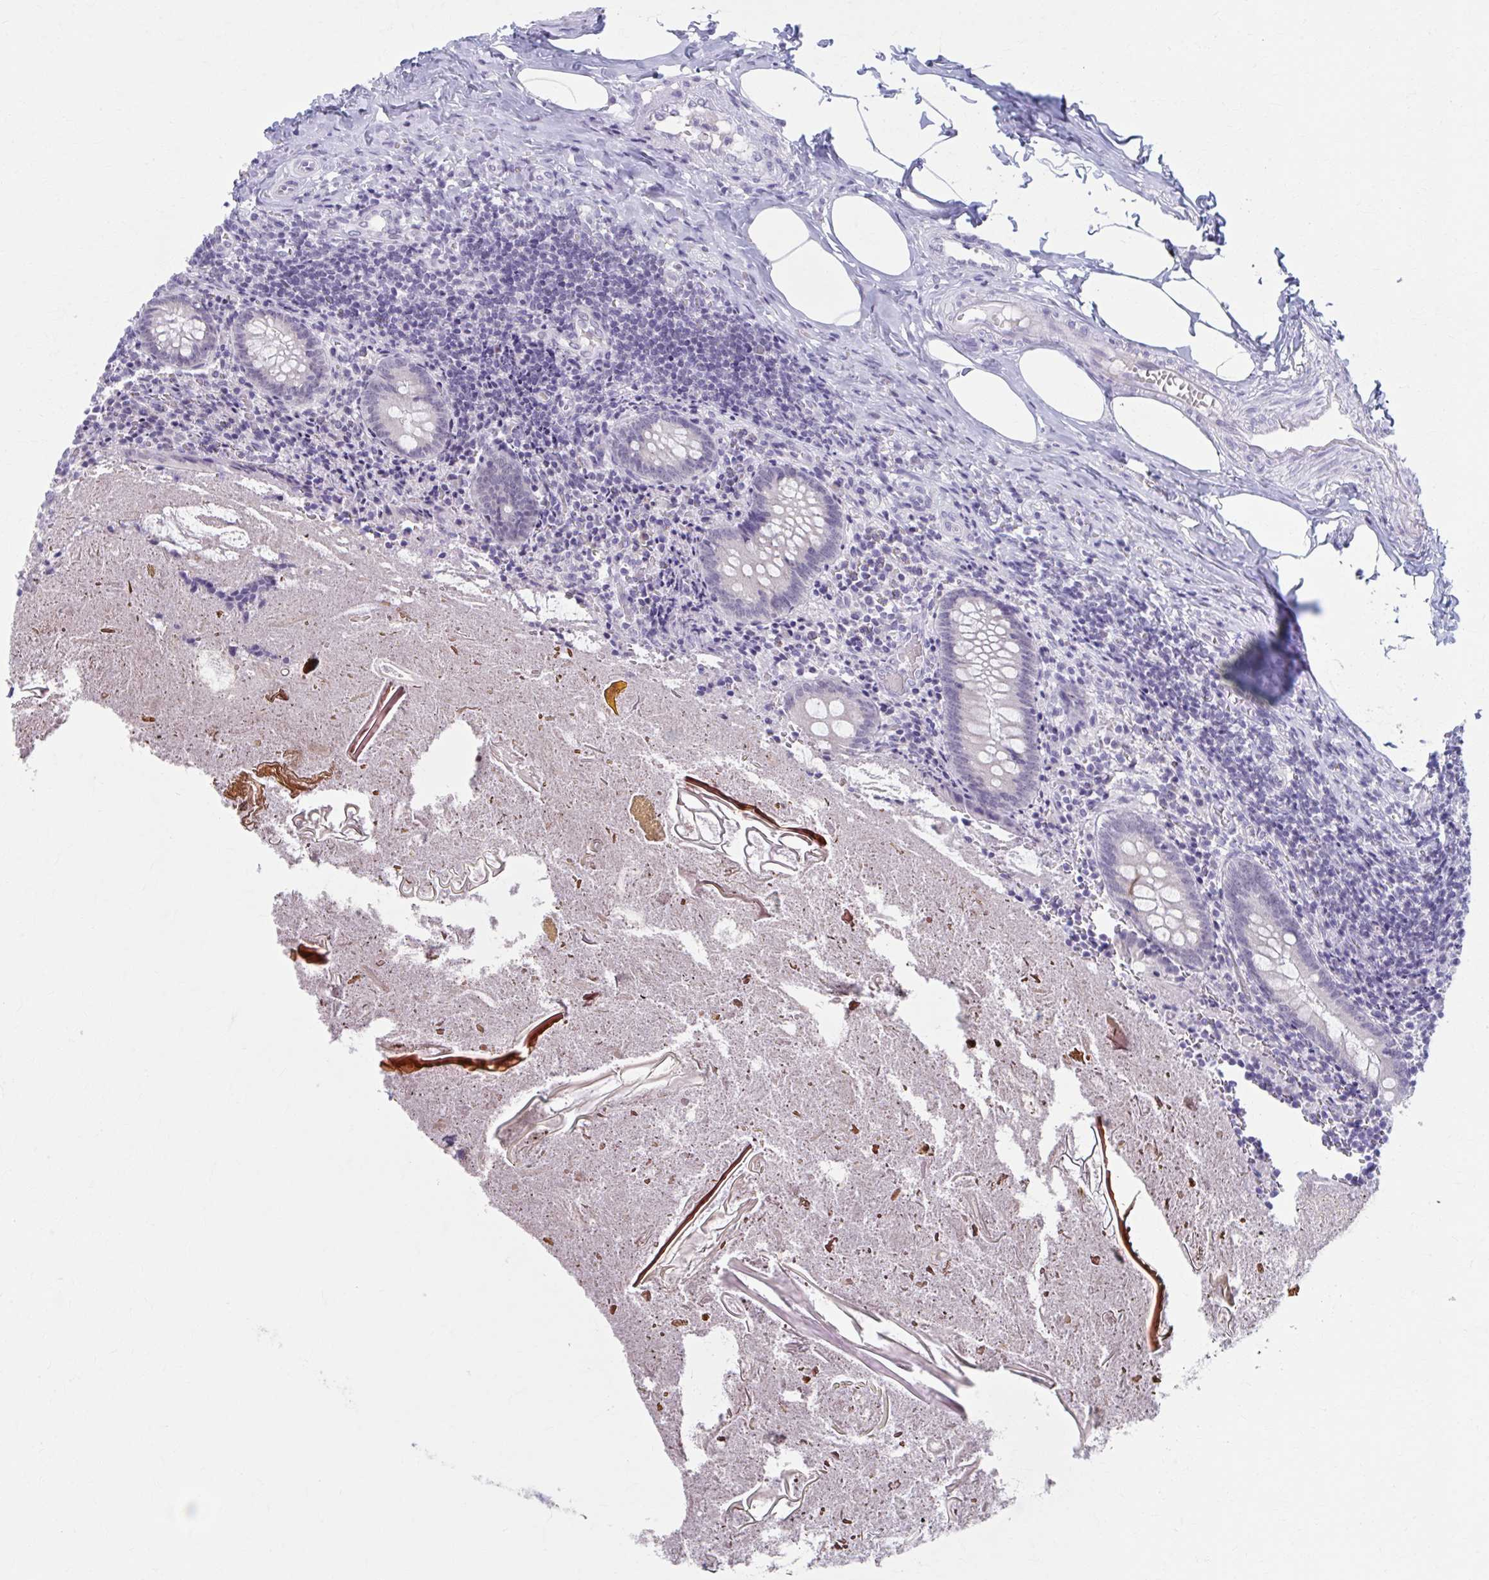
{"staining": {"intensity": "negative", "quantity": "none", "location": "none"}, "tissue": "appendix", "cell_type": "Glandular cells", "image_type": "normal", "snomed": [{"axis": "morphology", "description": "Normal tissue, NOS"}, {"axis": "topography", "description": "Appendix"}], "caption": "This is an immunohistochemistry photomicrograph of normal human appendix. There is no staining in glandular cells.", "gene": "CCDC105", "patient": {"sex": "female", "age": 17}}